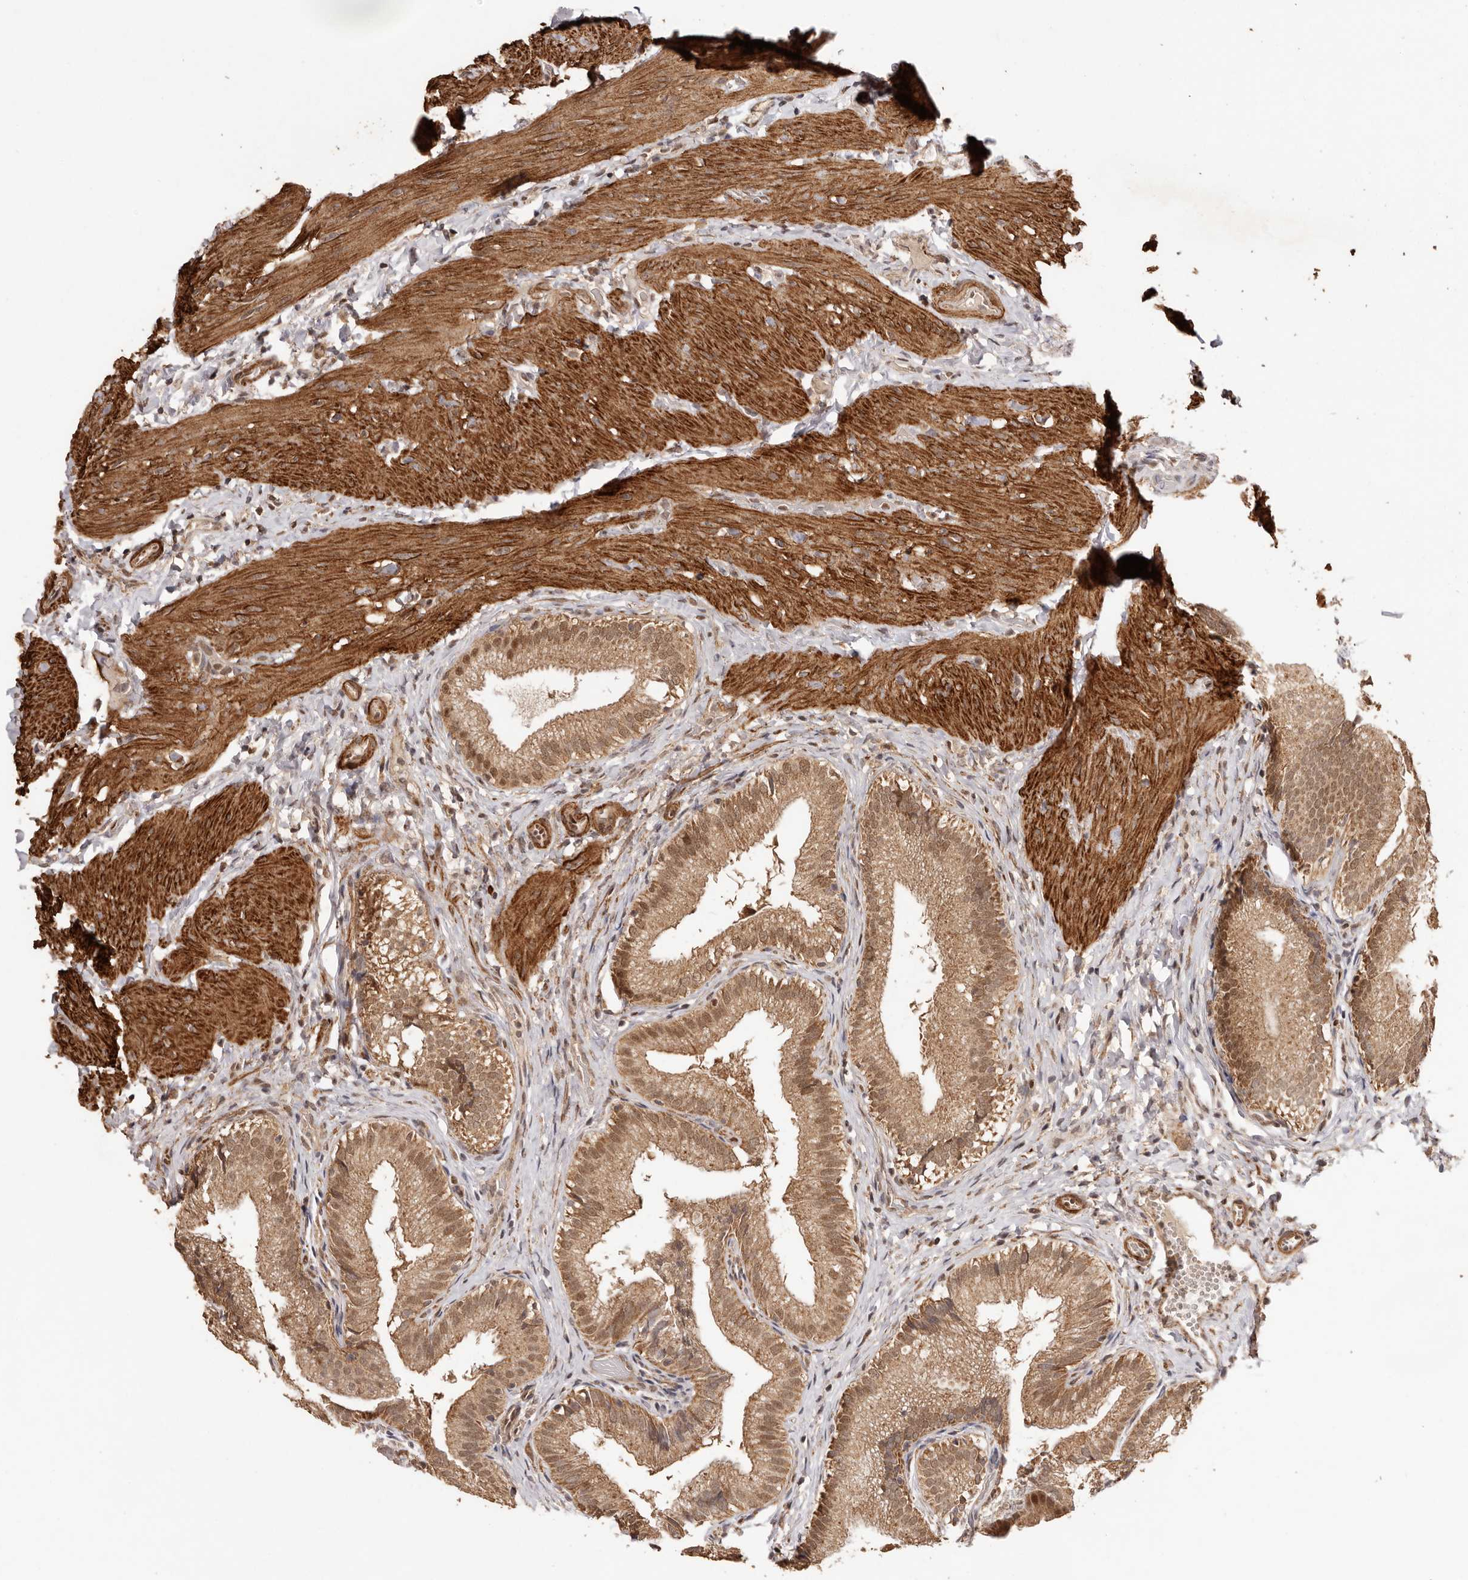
{"staining": {"intensity": "moderate", "quantity": ">75%", "location": "cytoplasmic/membranous,nuclear"}, "tissue": "gallbladder", "cell_type": "Glandular cells", "image_type": "normal", "snomed": [{"axis": "morphology", "description": "Normal tissue, NOS"}, {"axis": "topography", "description": "Gallbladder"}], "caption": "DAB (3,3'-diaminobenzidine) immunohistochemical staining of benign human gallbladder exhibits moderate cytoplasmic/membranous,nuclear protein positivity in about >75% of glandular cells. Nuclei are stained in blue.", "gene": "UBR2", "patient": {"sex": "female", "age": 30}}